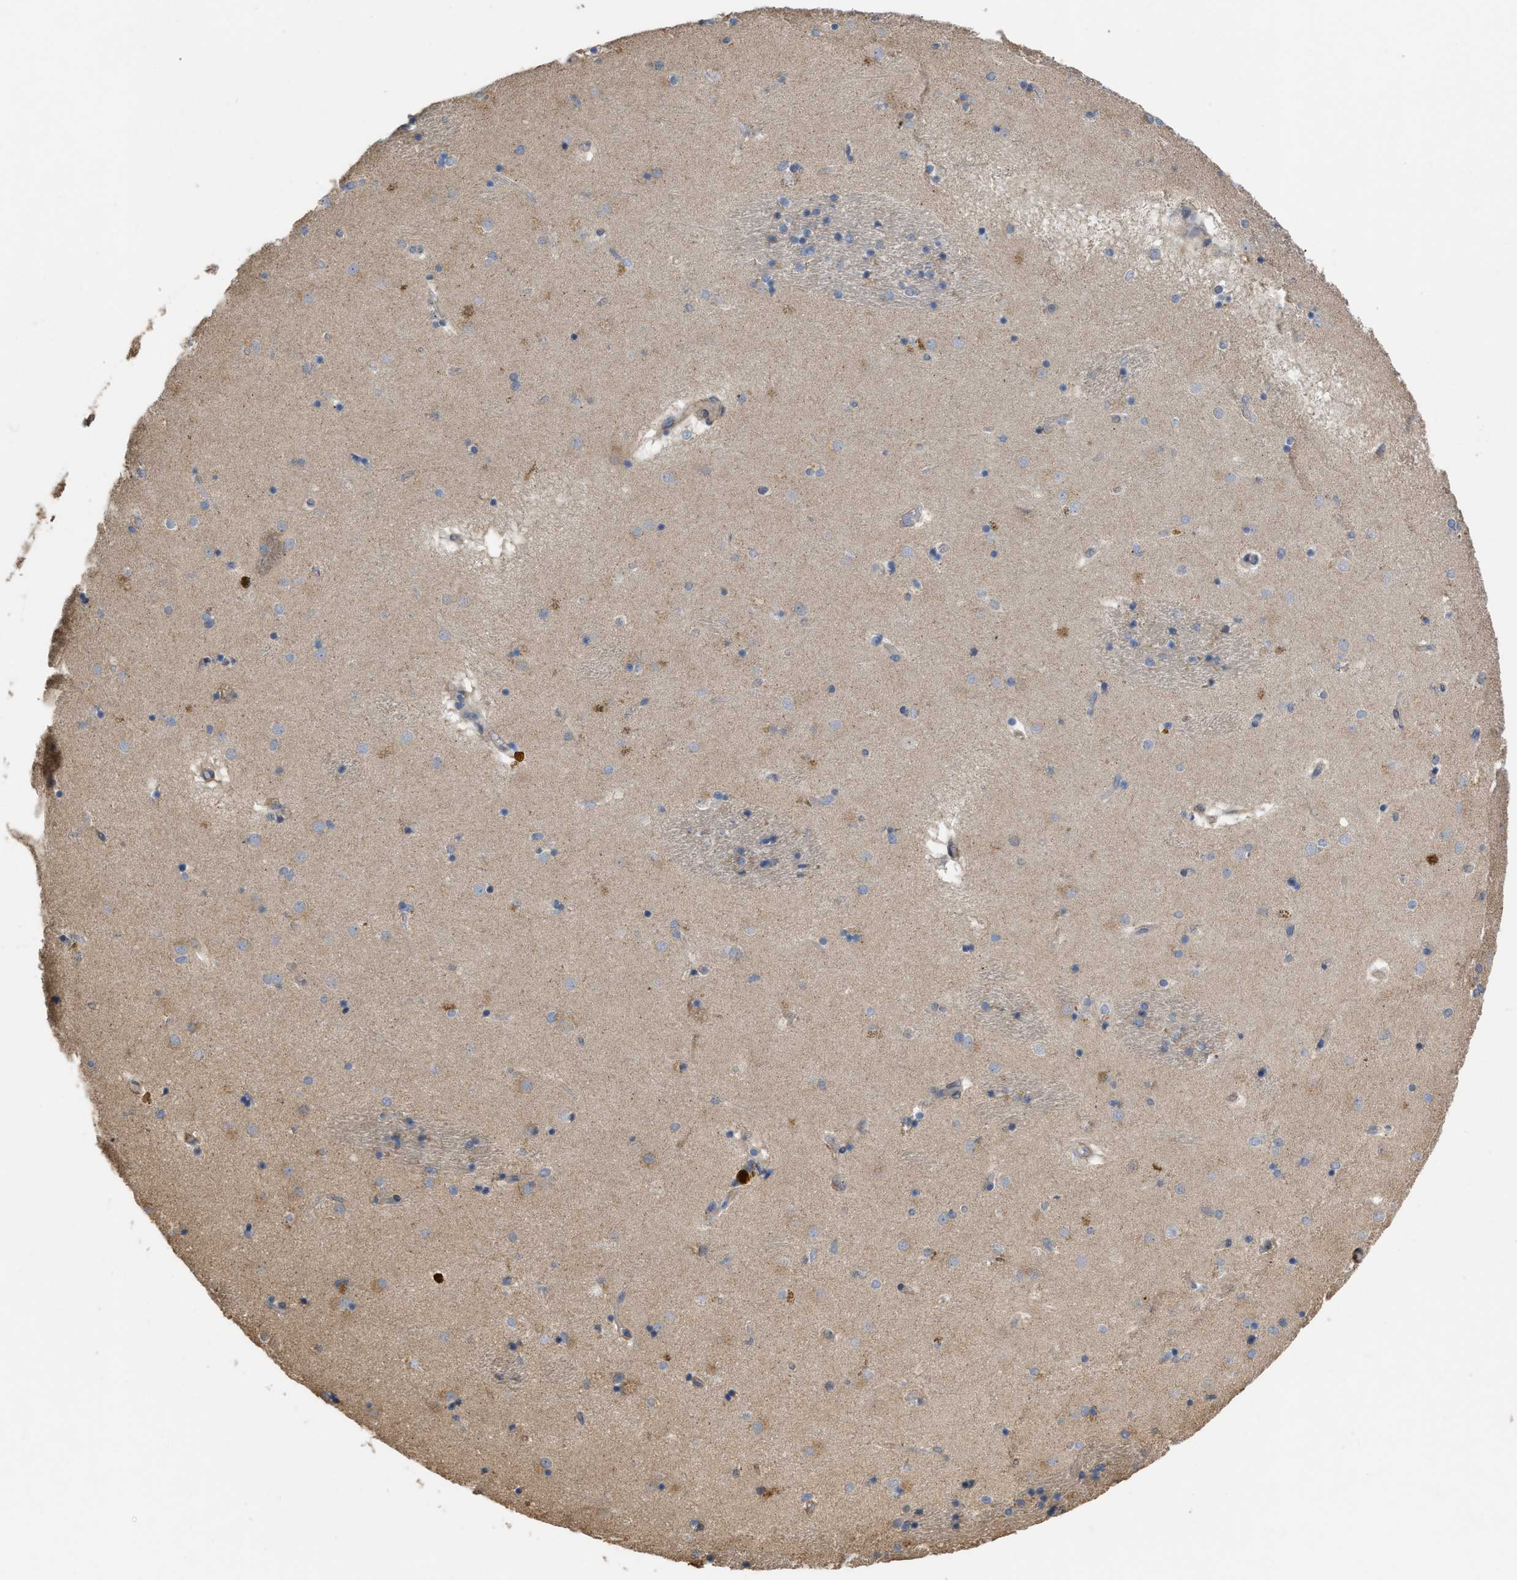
{"staining": {"intensity": "weak", "quantity": "<25%", "location": "cytoplasmic/membranous"}, "tissue": "caudate", "cell_type": "Glial cells", "image_type": "normal", "snomed": [{"axis": "morphology", "description": "Normal tissue, NOS"}, {"axis": "topography", "description": "Lateral ventricle wall"}], "caption": "Photomicrograph shows no protein positivity in glial cells of unremarkable caudate.", "gene": "SLC4A11", "patient": {"sex": "male", "age": 70}}